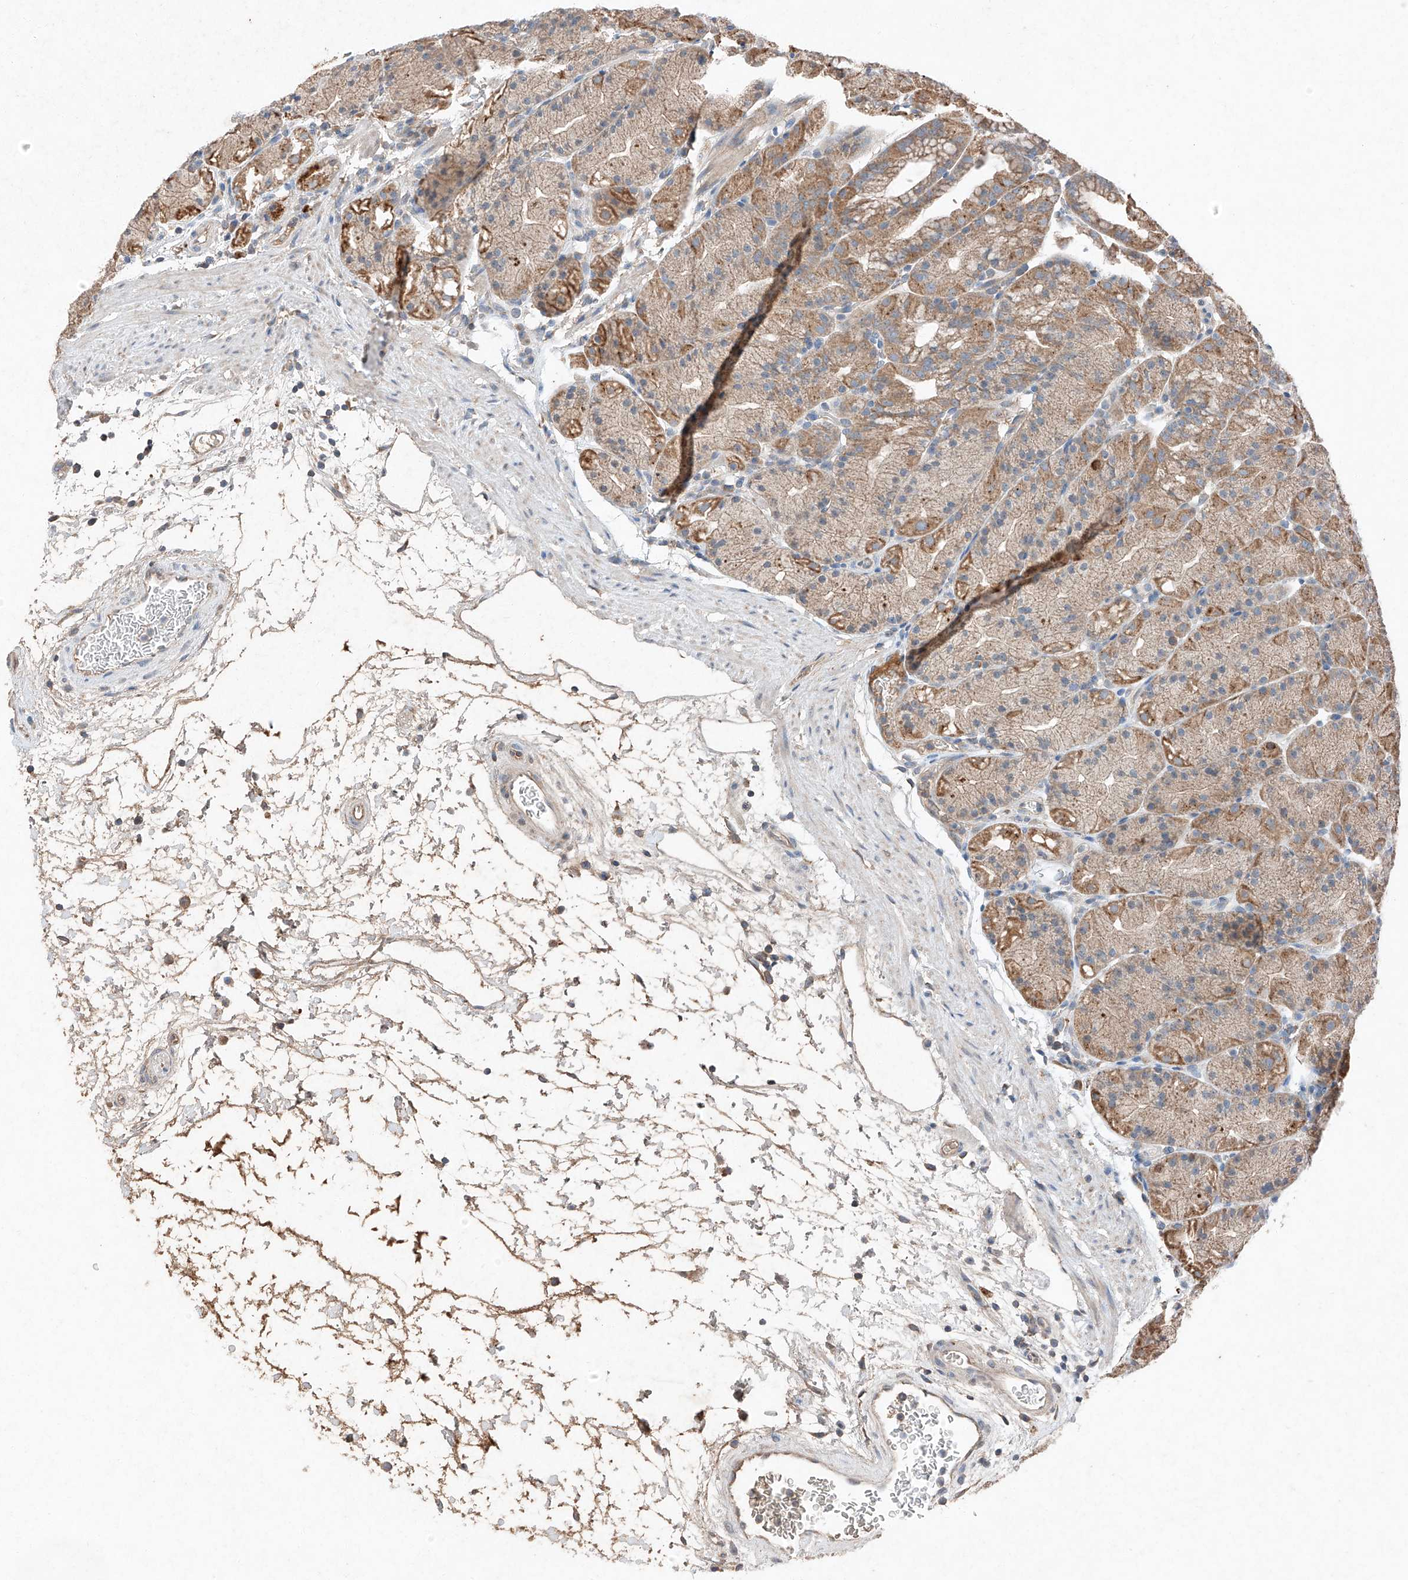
{"staining": {"intensity": "moderate", "quantity": ">75%", "location": "cytoplasmic/membranous"}, "tissue": "stomach", "cell_type": "Glandular cells", "image_type": "normal", "snomed": [{"axis": "morphology", "description": "Normal tissue, NOS"}, {"axis": "topography", "description": "Stomach, upper"}], "caption": "Immunohistochemistry (IHC) (DAB (3,3'-diaminobenzidine)) staining of benign stomach exhibits moderate cytoplasmic/membranous protein expression in approximately >75% of glandular cells.", "gene": "RUSC1", "patient": {"sex": "male", "age": 48}}